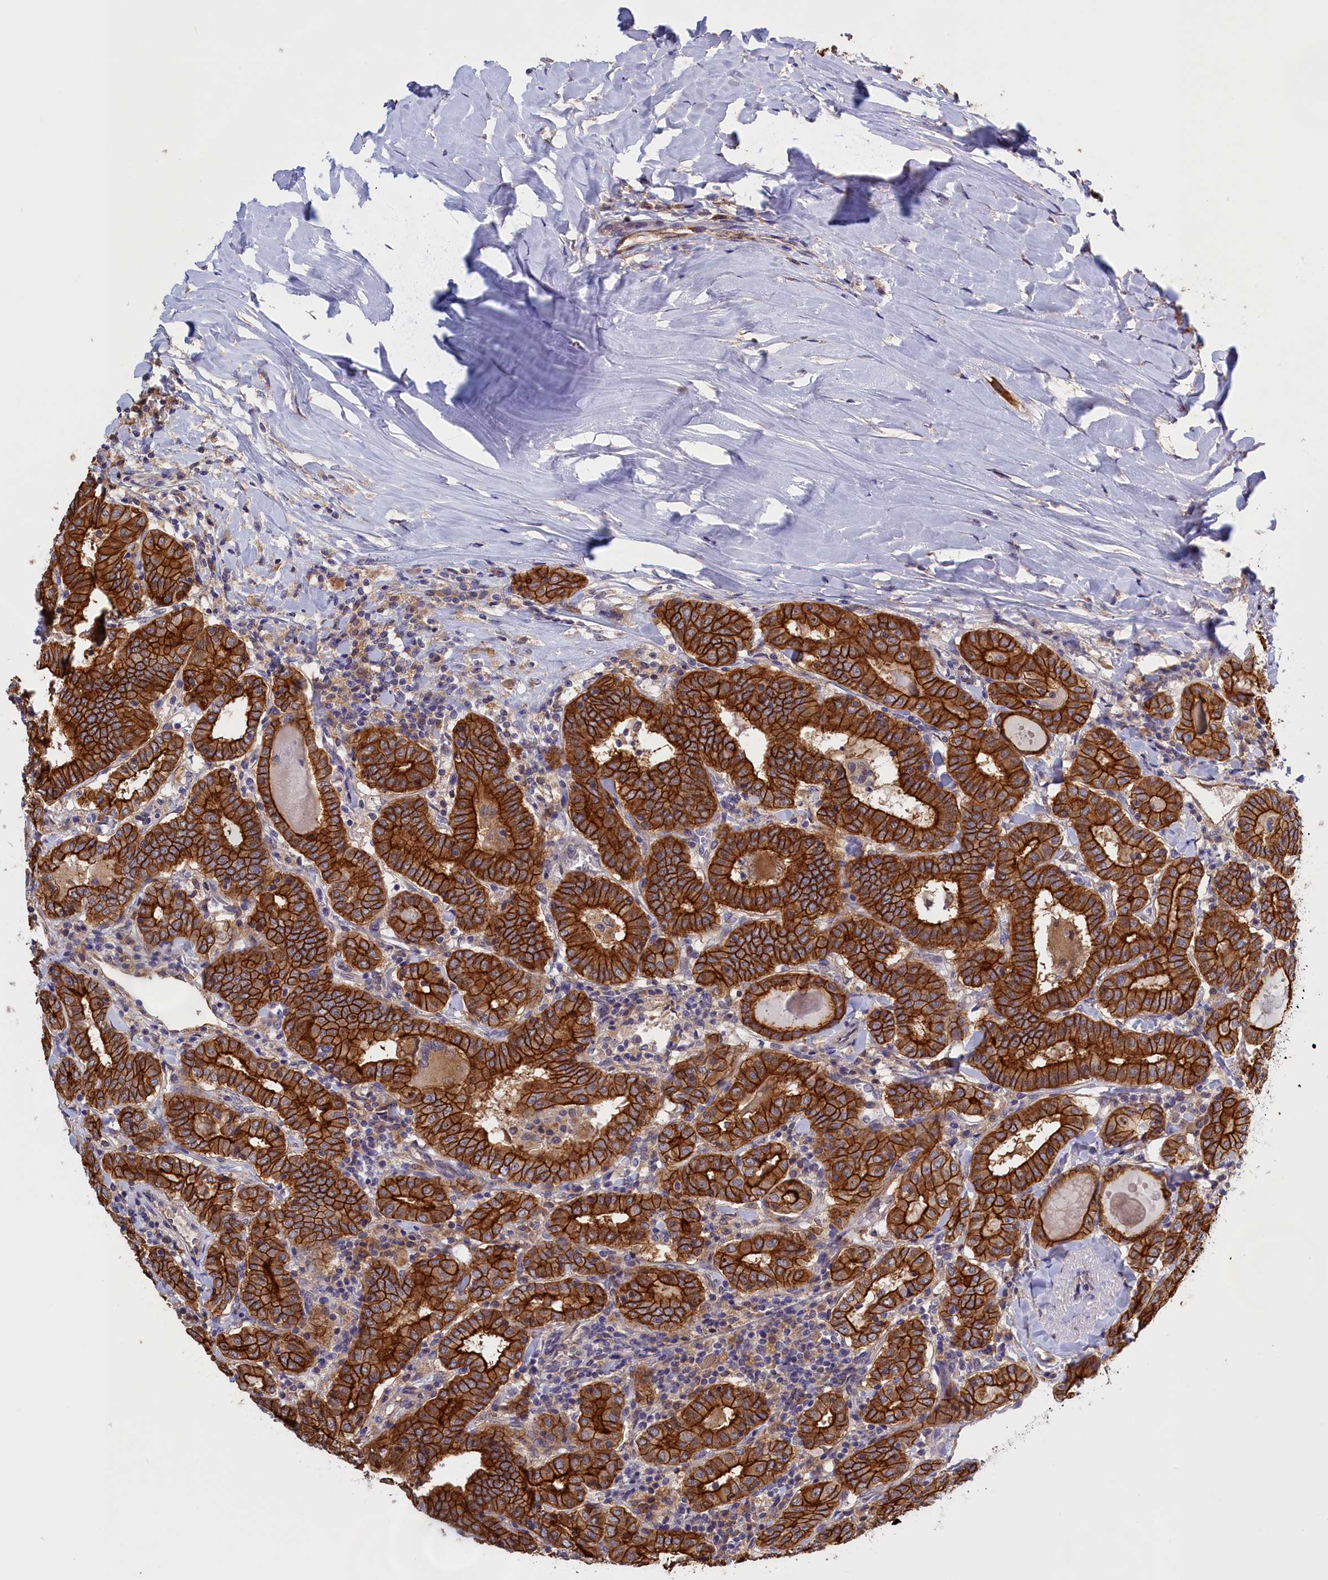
{"staining": {"intensity": "strong", "quantity": ">75%", "location": "cytoplasmic/membranous"}, "tissue": "thyroid cancer", "cell_type": "Tumor cells", "image_type": "cancer", "snomed": [{"axis": "morphology", "description": "Papillary adenocarcinoma, NOS"}, {"axis": "topography", "description": "Thyroid gland"}], "caption": "Protein expression by immunohistochemistry (IHC) shows strong cytoplasmic/membranous staining in about >75% of tumor cells in thyroid cancer.", "gene": "COL19A1", "patient": {"sex": "female", "age": 72}}